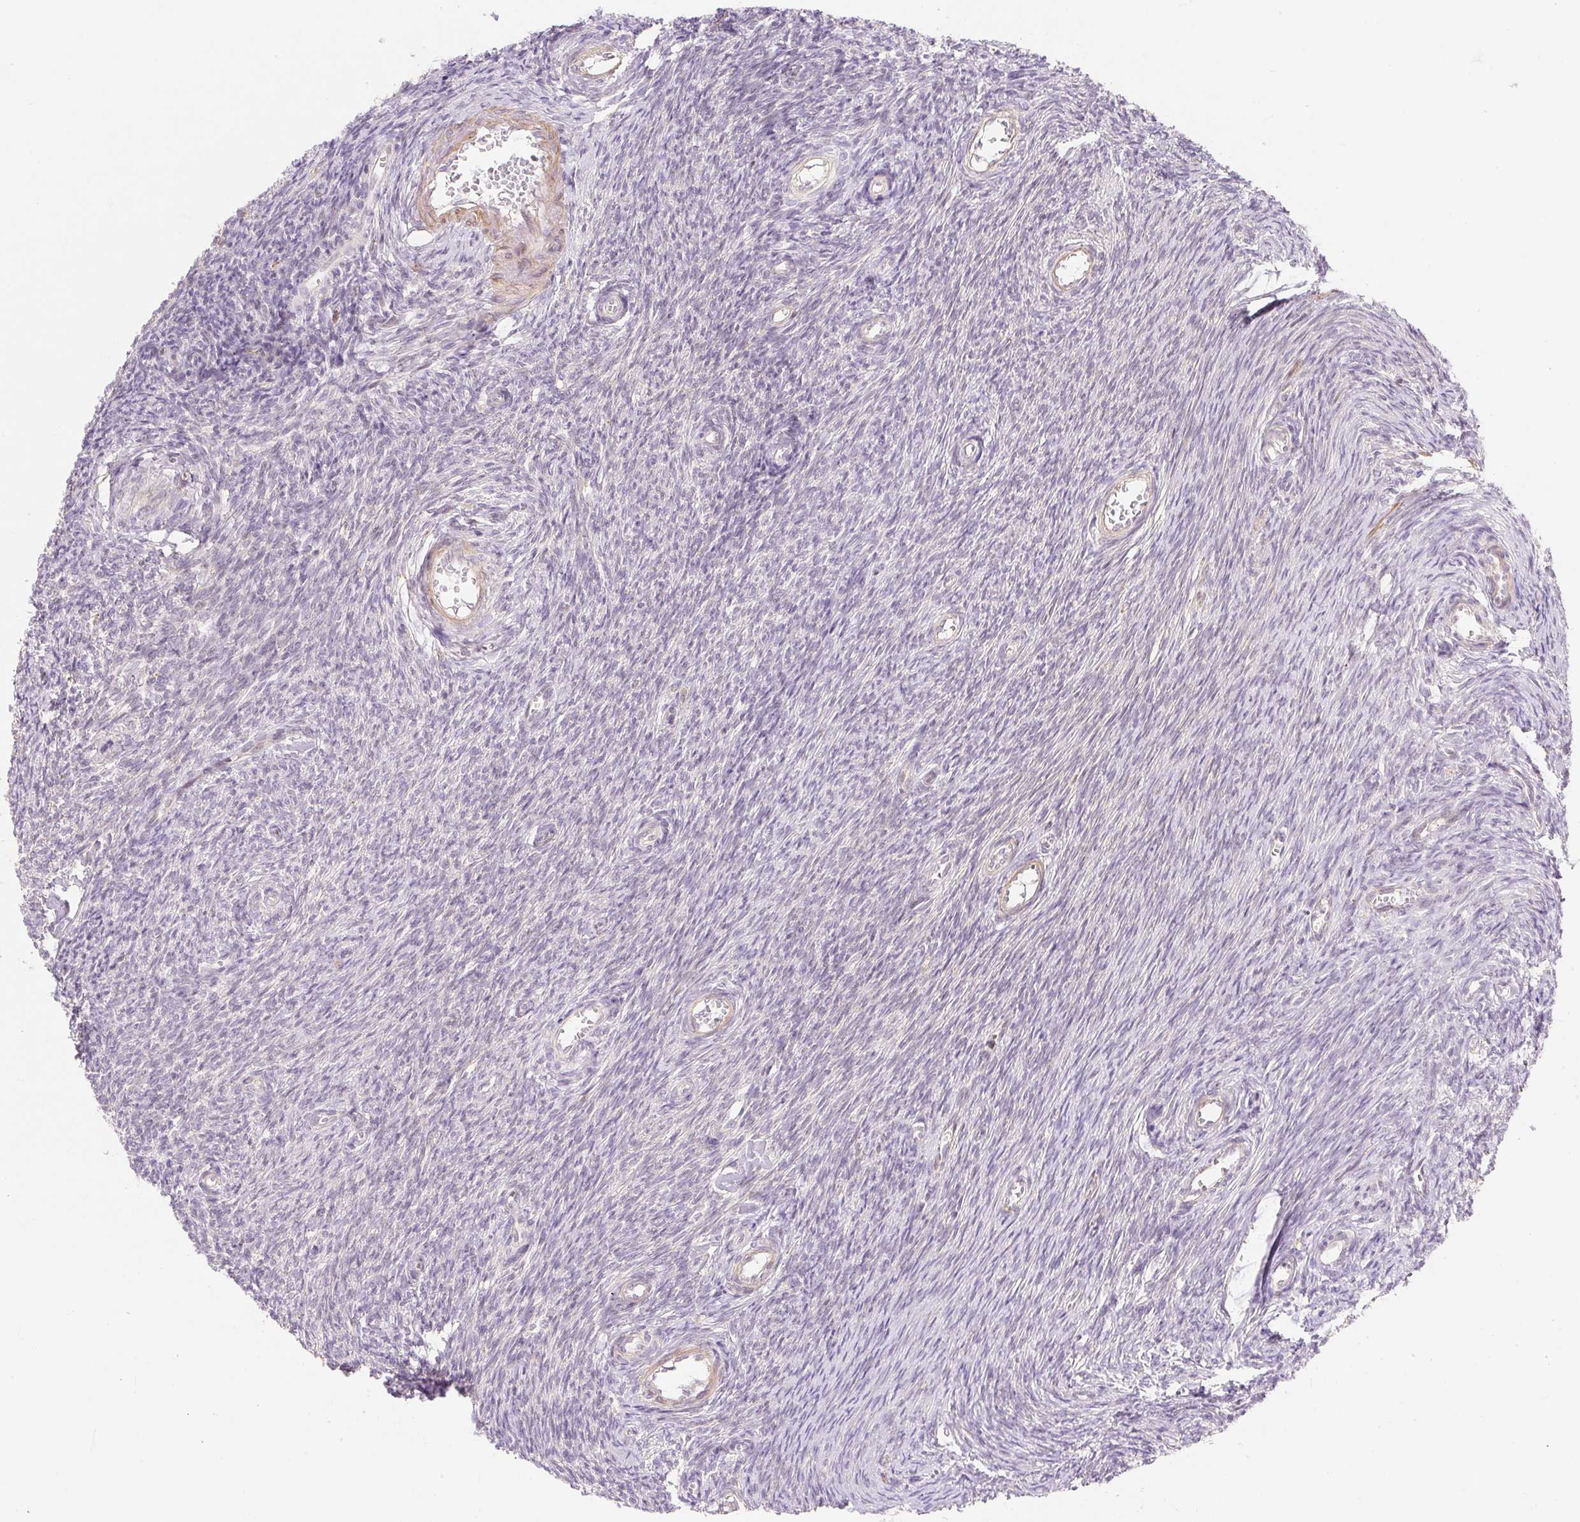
{"staining": {"intensity": "negative", "quantity": "none", "location": "none"}, "tissue": "ovary", "cell_type": "Ovarian stroma cells", "image_type": "normal", "snomed": [{"axis": "morphology", "description": "Normal tissue, NOS"}, {"axis": "topography", "description": "Ovary"}], "caption": "This micrograph is of normal ovary stained with immunohistochemistry (IHC) to label a protein in brown with the nuclei are counter-stained blue. There is no expression in ovarian stroma cells.", "gene": "EMC10", "patient": {"sex": "female", "age": 44}}